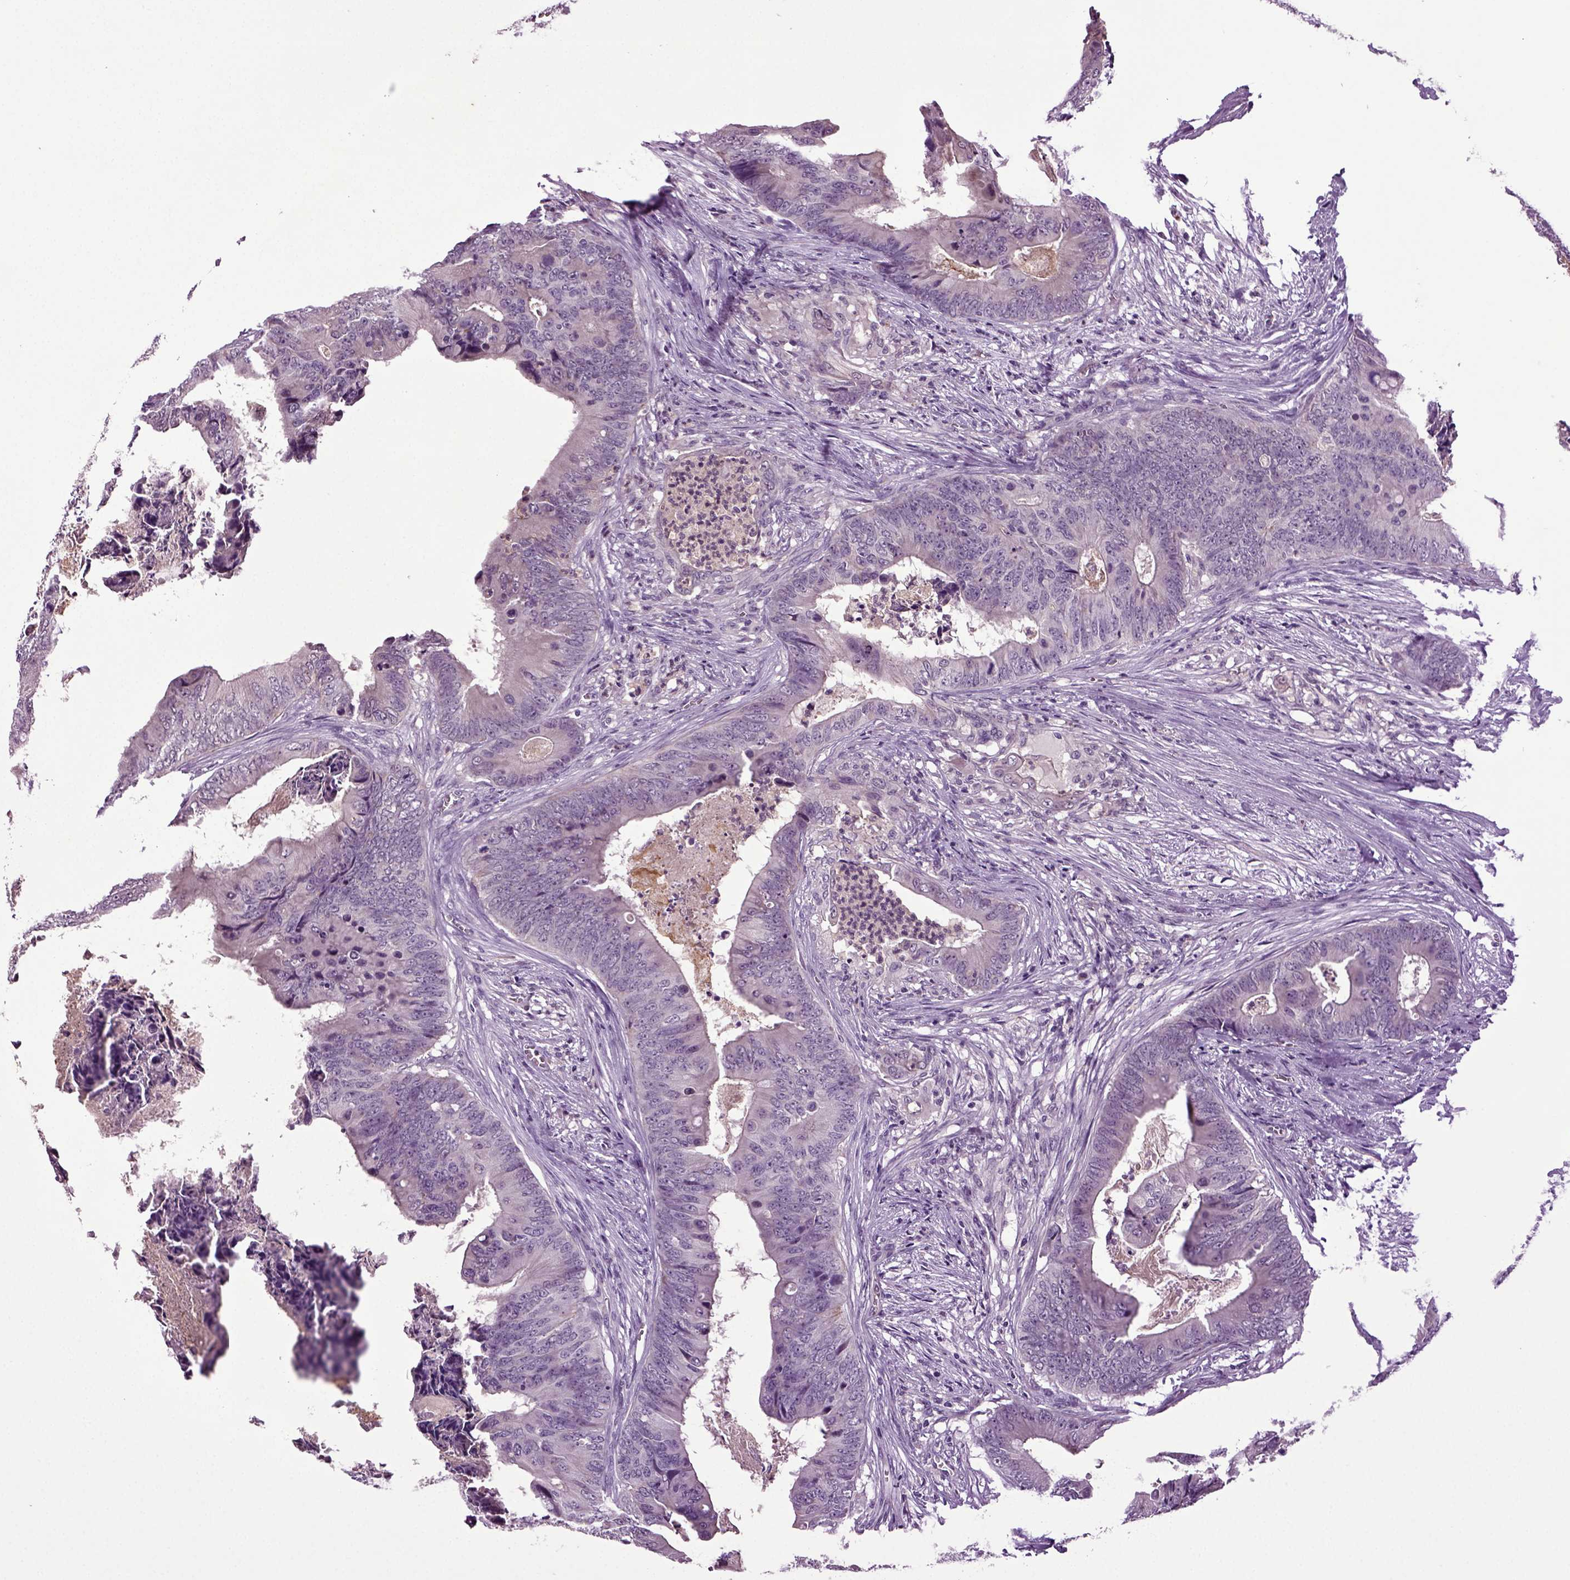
{"staining": {"intensity": "negative", "quantity": "none", "location": "none"}, "tissue": "colorectal cancer", "cell_type": "Tumor cells", "image_type": "cancer", "snomed": [{"axis": "morphology", "description": "Adenocarcinoma, NOS"}, {"axis": "topography", "description": "Colon"}], "caption": "Immunohistochemistry histopathology image of neoplastic tissue: colorectal cancer stained with DAB (3,3'-diaminobenzidine) exhibits no significant protein expression in tumor cells. Brightfield microscopy of immunohistochemistry (IHC) stained with DAB (brown) and hematoxylin (blue), captured at high magnification.", "gene": "FGF11", "patient": {"sex": "male", "age": 84}}